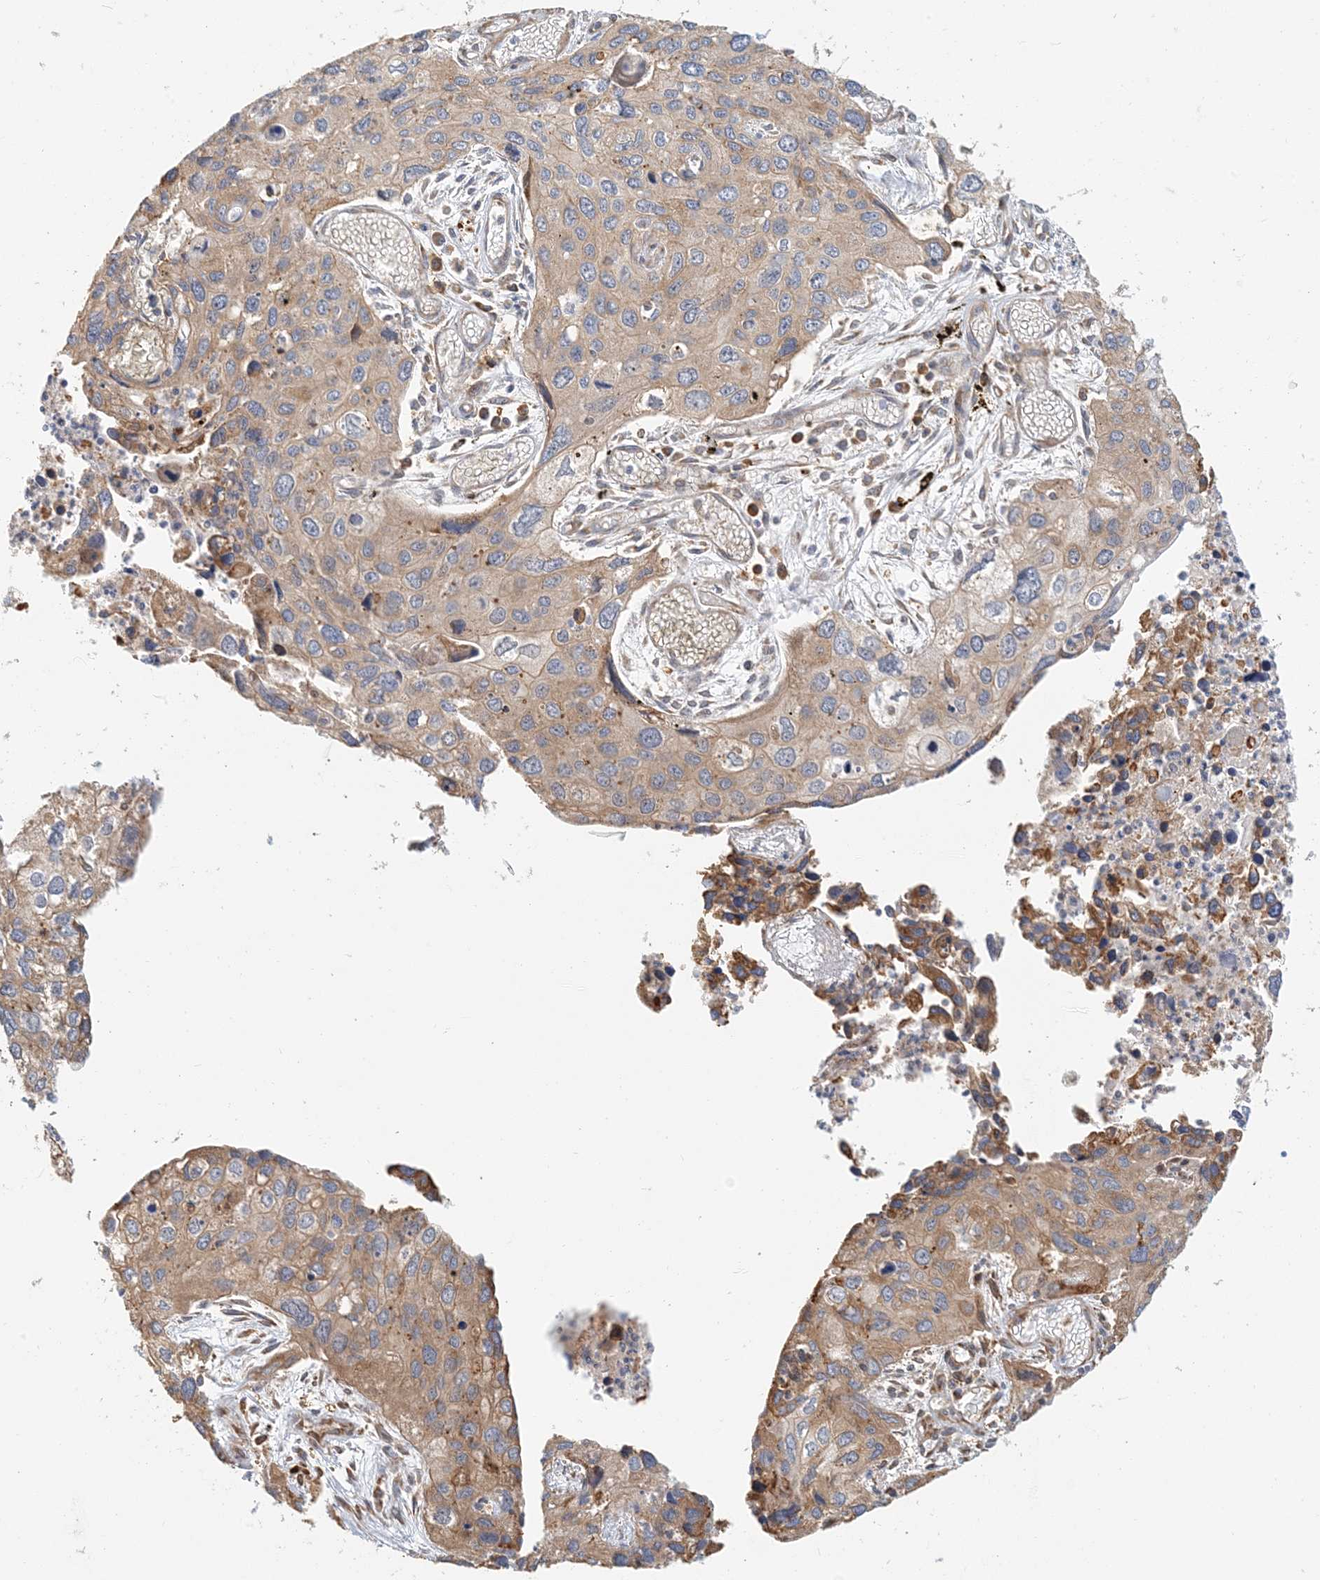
{"staining": {"intensity": "moderate", "quantity": "25%-75%", "location": "cytoplasmic/membranous"}, "tissue": "cervical cancer", "cell_type": "Tumor cells", "image_type": "cancer", "snomed": [{"axis": "morphology", "description": "Squamous cell carcinoma, NOS"}, {"axis": "topography", "description": "Cervix"}], "caption": "High-magnification brightfield microscopy of cervical squamous cell carcinoma stained with DAB (brown) and counterstained with hematoxylin (blue). tumor cells exhibit moderate cytoplasmic/membranous expression is appreciated in about25%-75% of cells. (Stains: DAB (3,3'-diaminobenzidine) in brown, nuclei in blue, Microscopy: brightfield microscopy at high magnification).", "gene": "HNMT", "patient": {"sex": "female", "age": 55}}